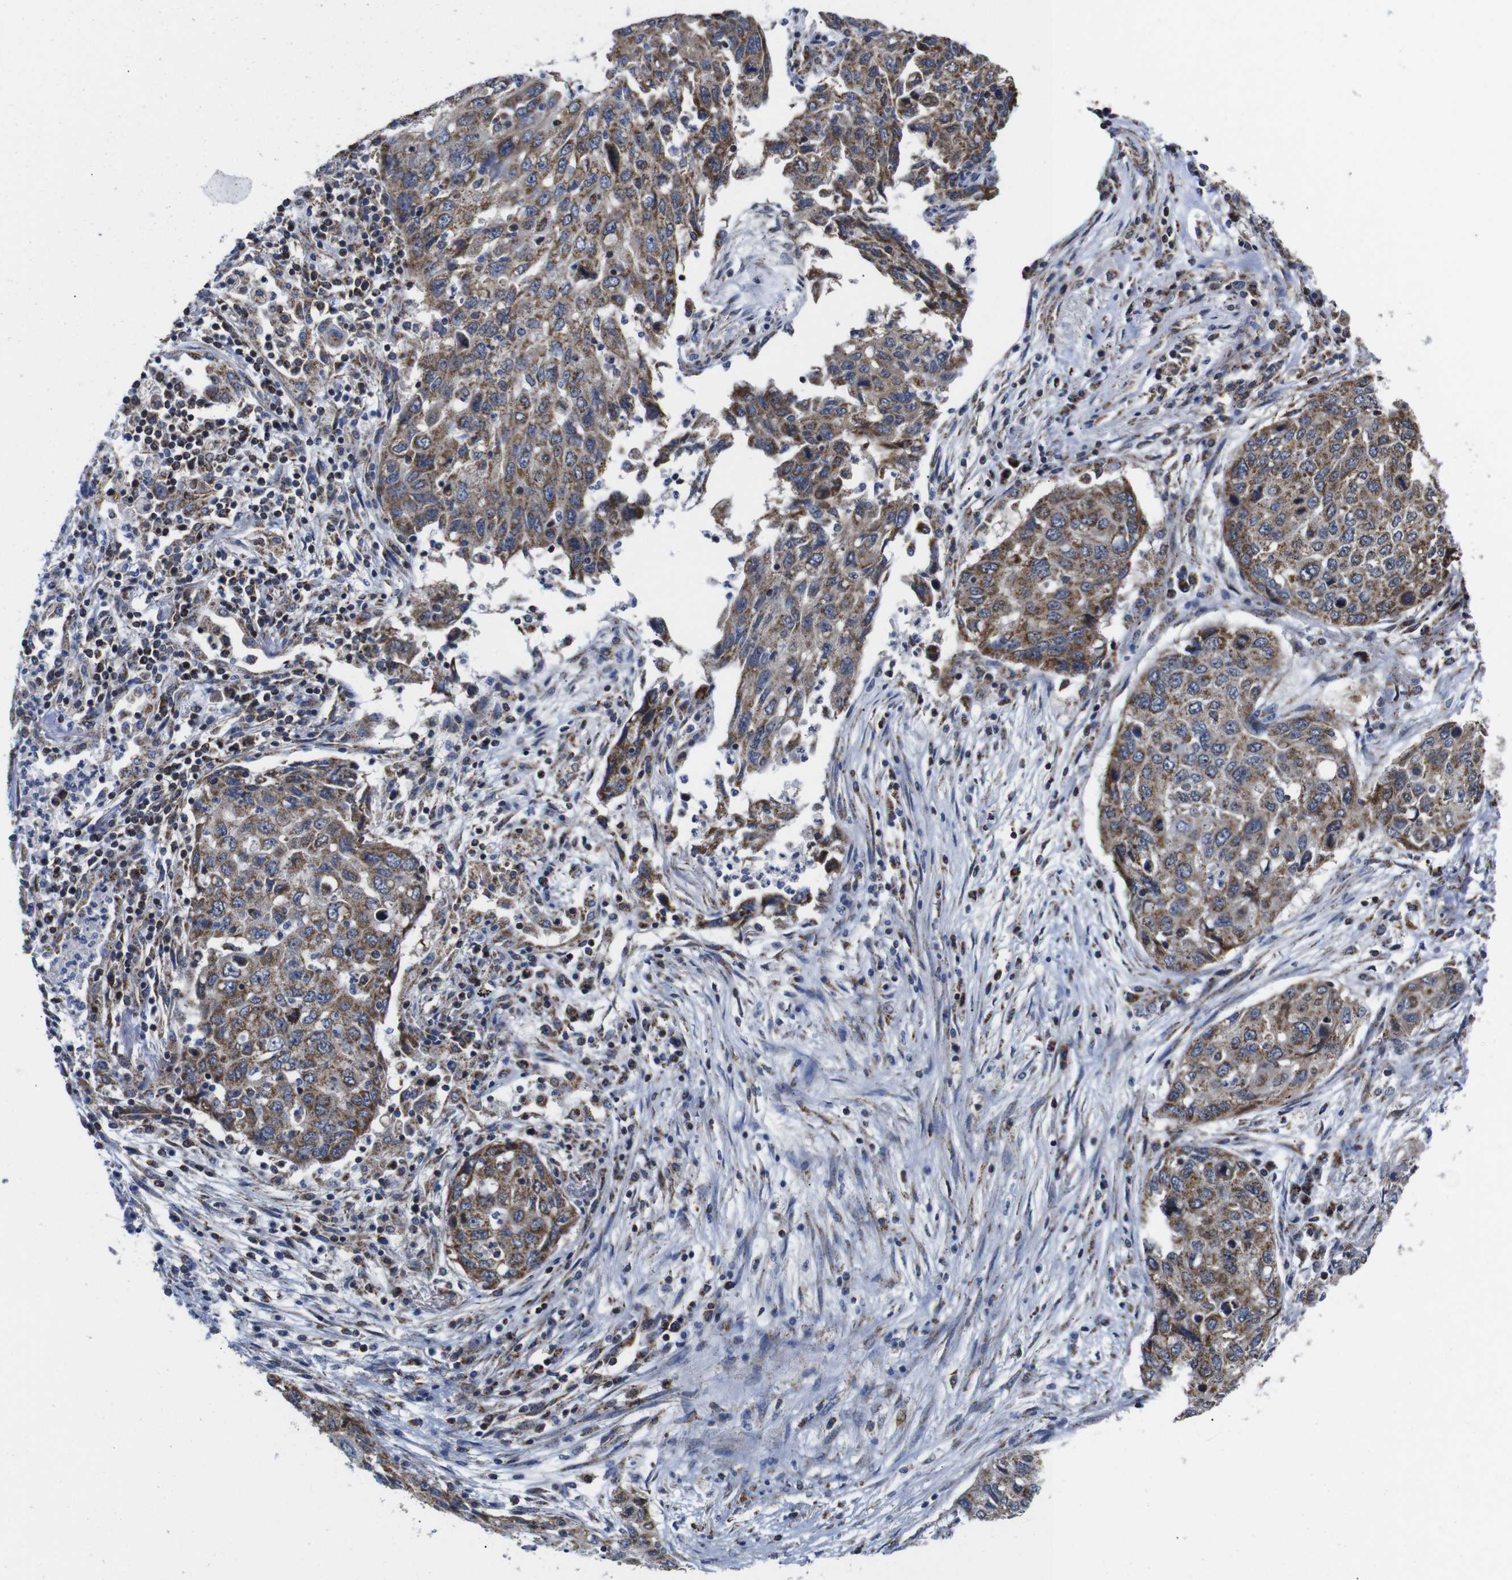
{"staining": {"intensity": "moderate", "quantity": ">75%", "location": "cytoplasmic/membranous"}, "tissue": "lung cancer", "cell_type": "Tumor cells", "image_type": "cancer", "snomed": [{"axis": "morphology", "description": "Squamous cell carcinoma, NOS"}, {"axis": "topography", "description": "Lung"}], "caption": "A high-resolution image shows immunohistochemistry staining of lung cancer (squamous cell carcinoma), which demonstrates moderate cytoplasmic/membranous positivity in approximately >75% of tumor cells.", "gene": "C17orf80", "patient": {"sex": "female", "age": 63}}